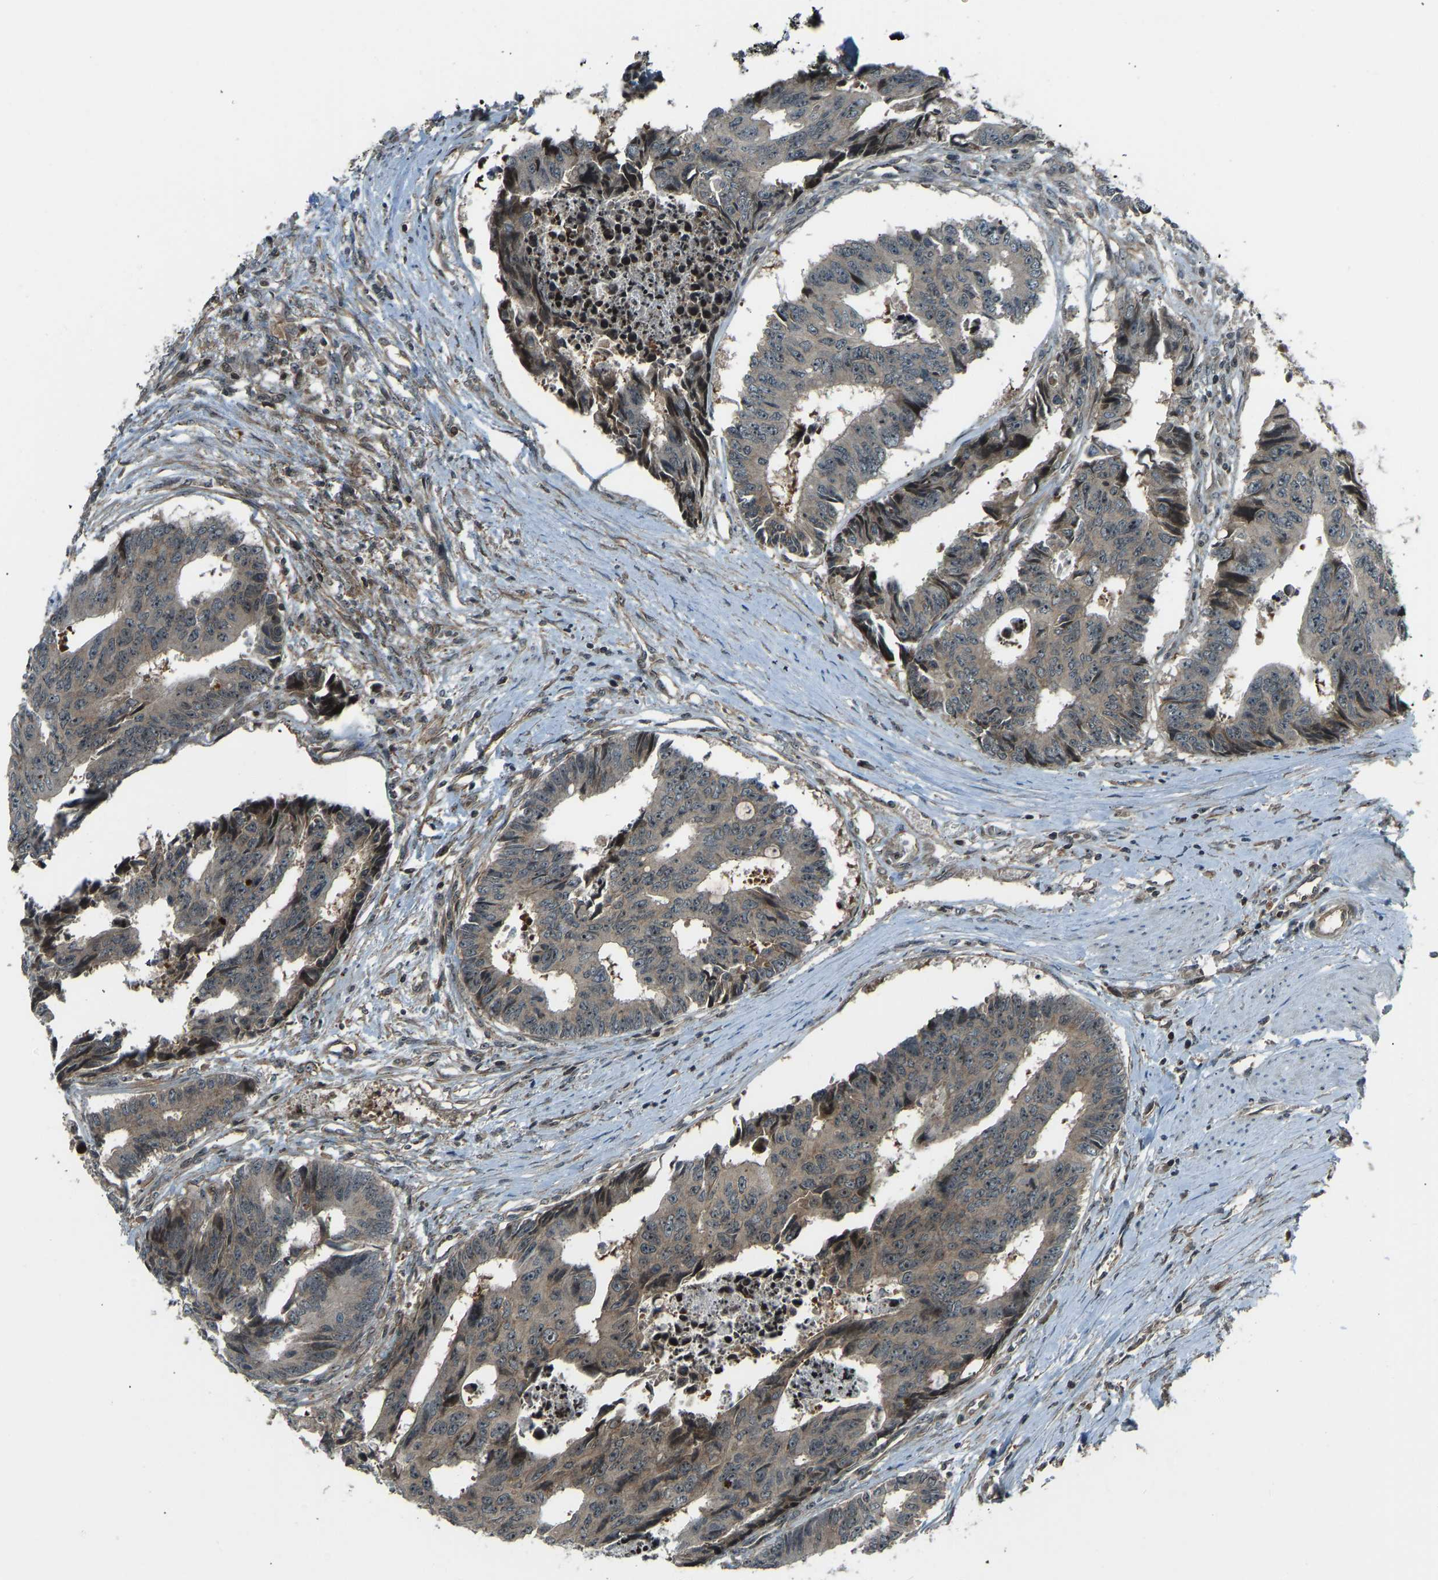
{"staining": {"intensity": "moderate", "quantity": "25%-75%", "location": "cytoplasmic/membranous"}, "tissue": "colorectal cancer", "cell_type": "Tumor cells", "image_type": "cancer", "snomed": [{"axis": "morphology", "description": "Adenocarcinoma, NOS"}, {"axis": "topography", "description": "Rectum"}], "caption": "Approximately 25%-75% of tumor cells in colorectal cancer (adenocarcinoma) show moderate cytoplasmic/membranous protein expression as visualized by brown immunohistochemical staining.", "gene": "SVOPL", "patient": {"sex": "male", "age": 84}}